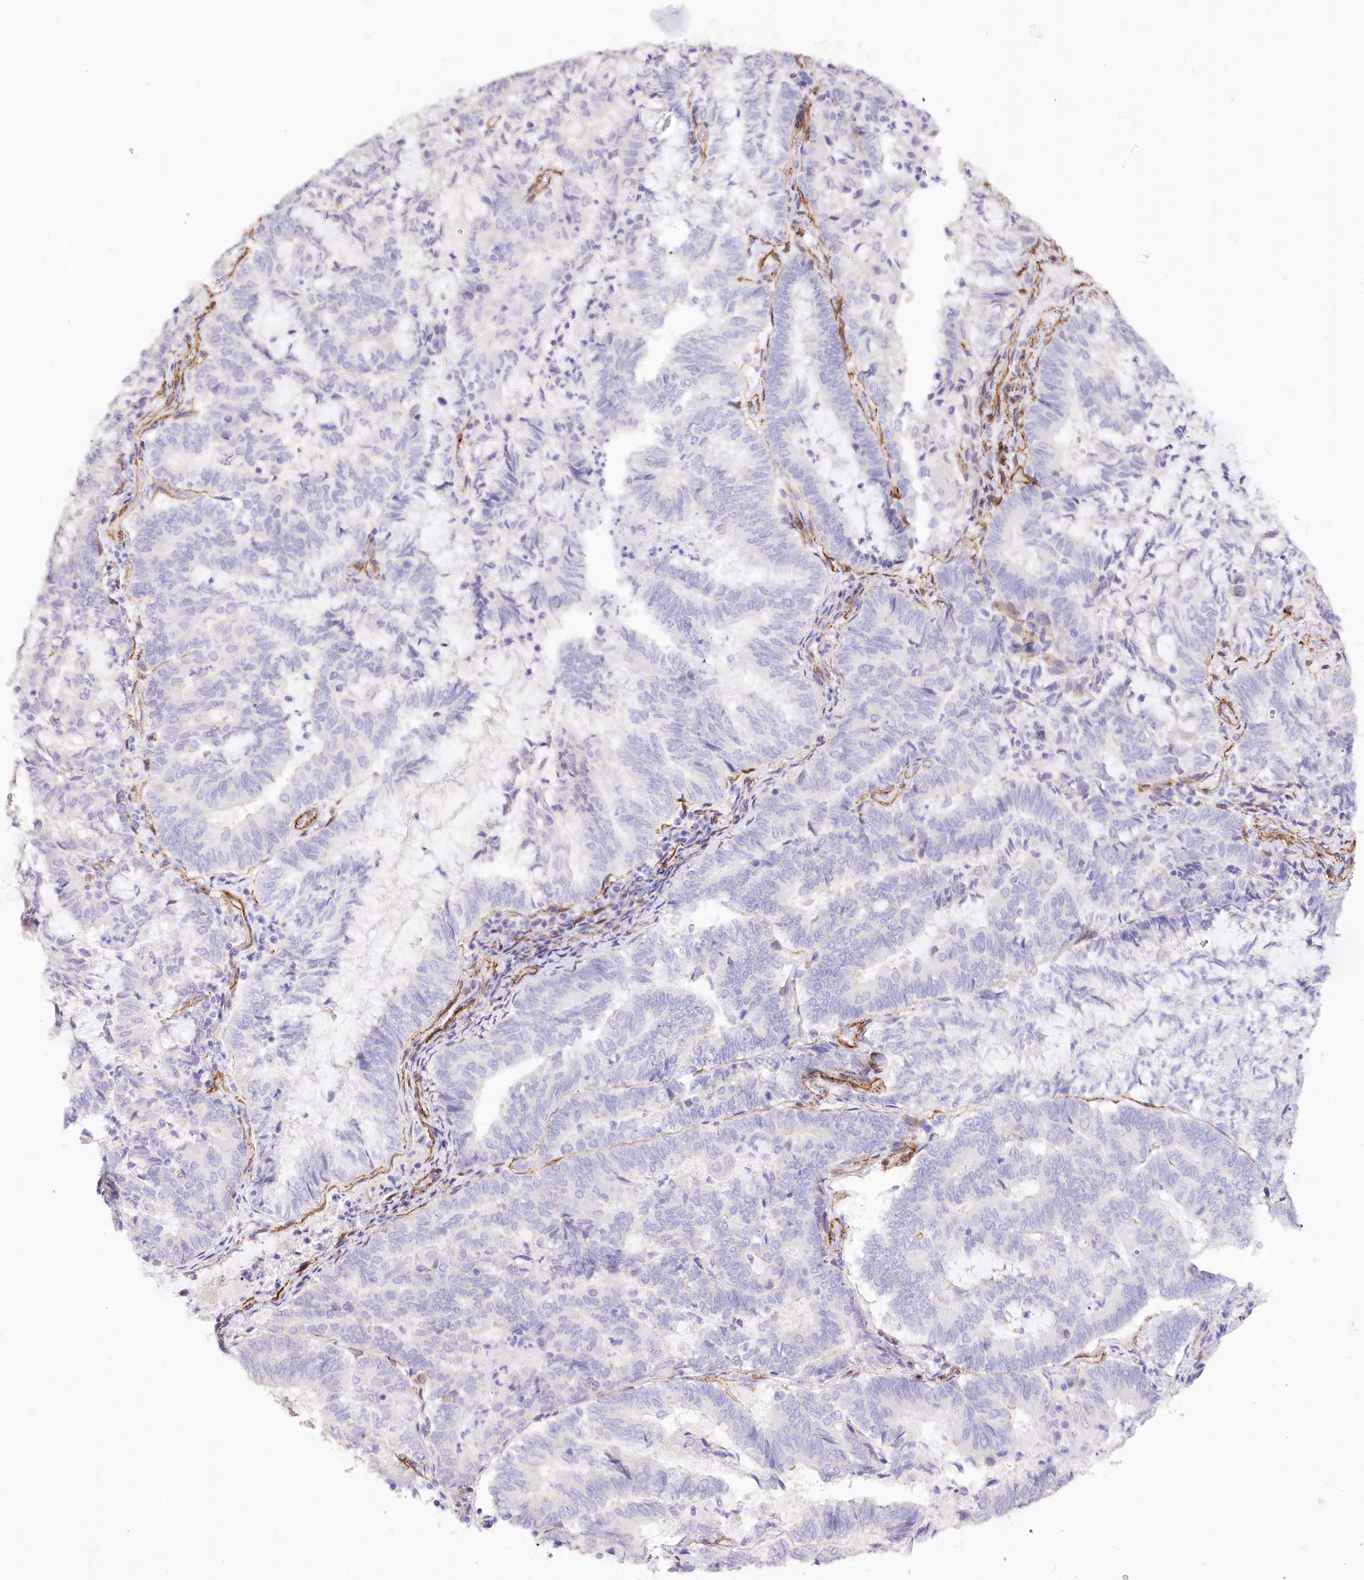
{"staining": {"intensity": "negative", "quantity": "none", "location": "none"}, "tissue": "endometrial cancer", "cell_type": "Tumor cells", "image_type": "cancer", "snomed": [{"axis": "morphology", "description": "Adenocarcinoma, NOS"}, {"axis": "topography", "description": "Endometrium"}], "caption": "There is no significant staining in tumor cells of endometrial adenocarcinoma.", "gene": "SYNPO2", "patient": {"sex": "female", "age": 80}}